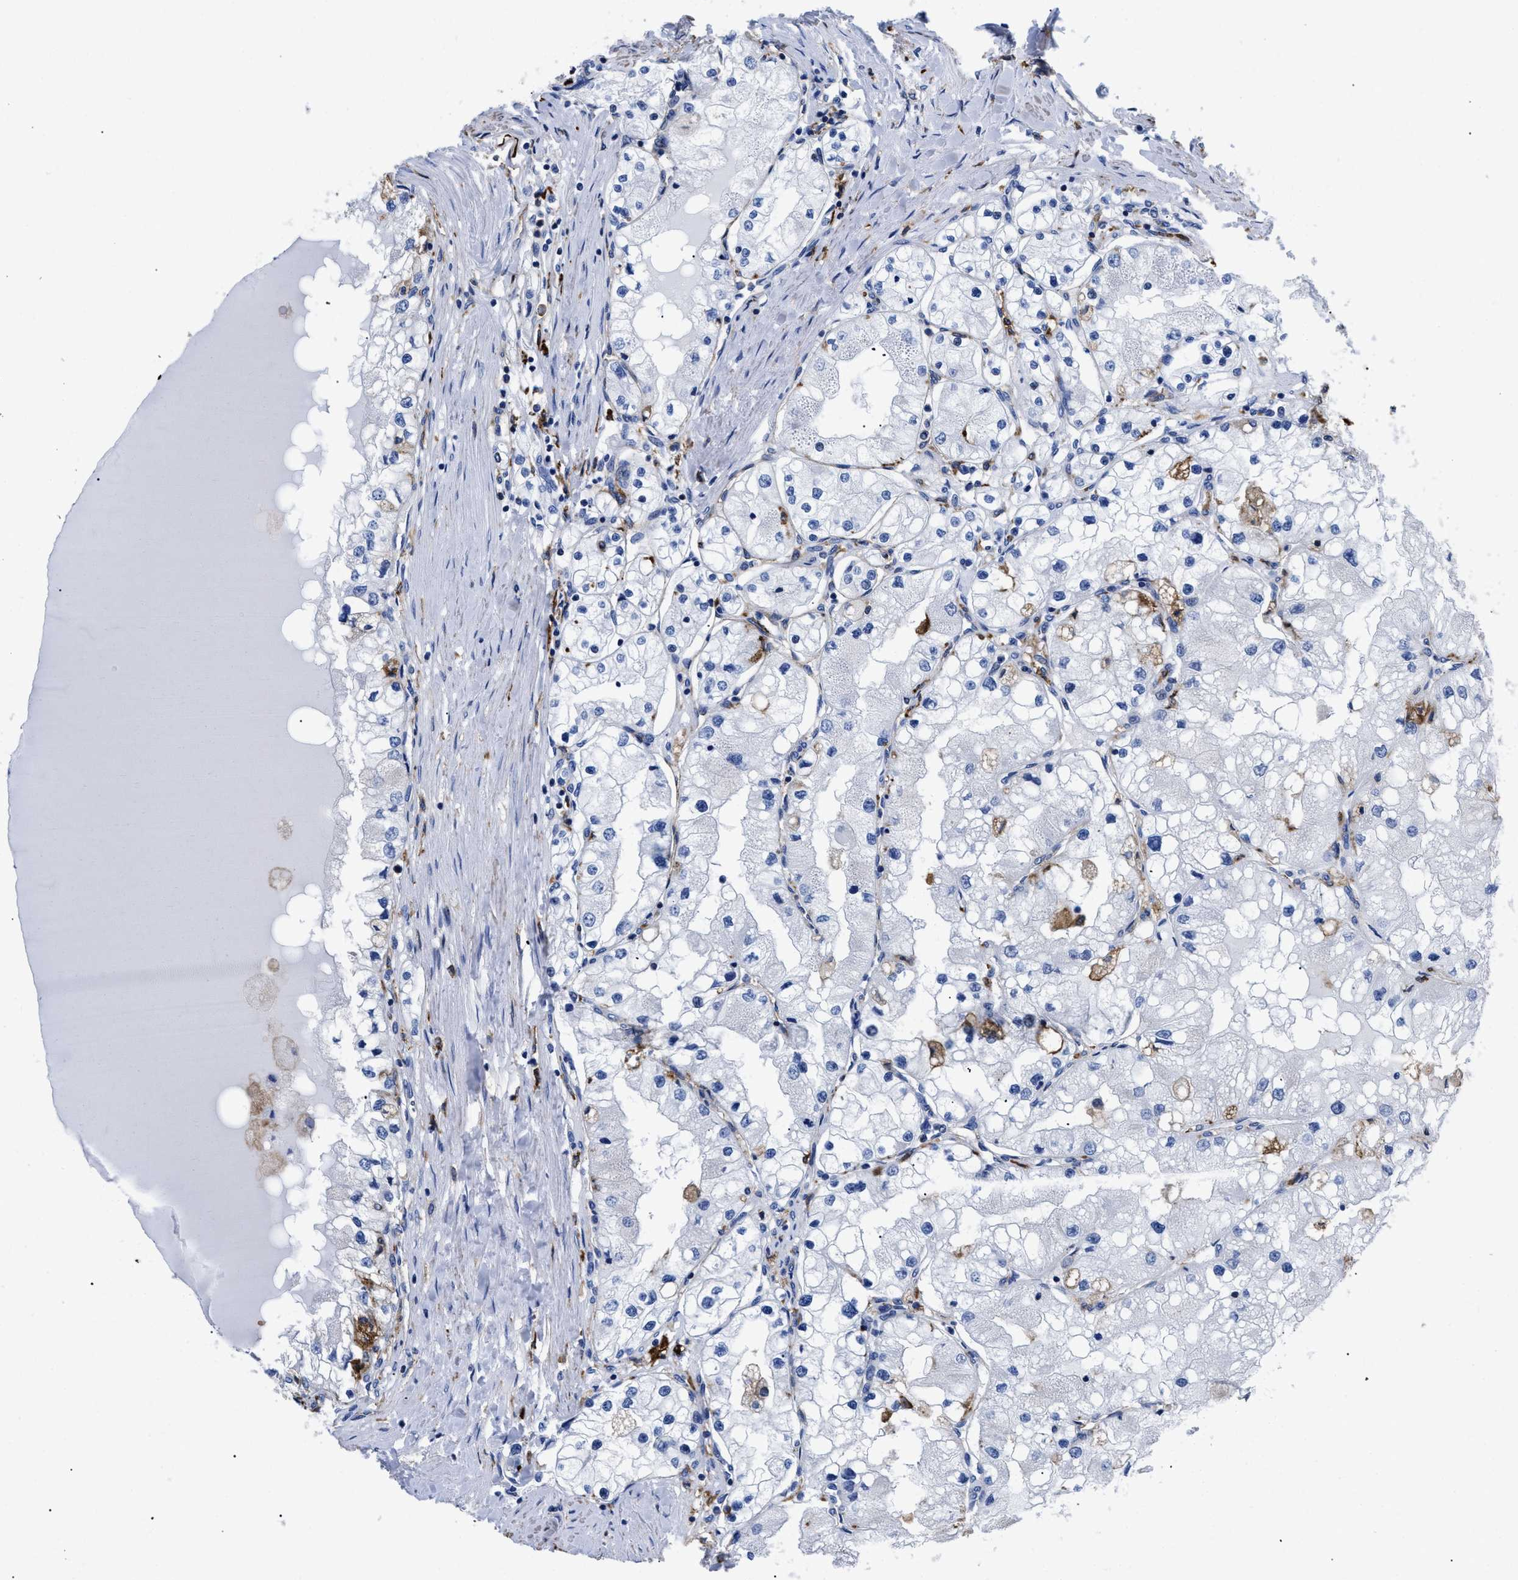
{"staining": {"intensity": "negative", "quantity": "none", "location": "none"}, "tissue": "renal cancer", "cell_type": "Tumor cells", "image_type": "cancer", "snomed": [{"axis": "morphology", "description": "Adenocarcinoma, NOS"}, {"axis": "topography", "description": "Kidney"}], "caption": "Immunohistochemistry micrograph of neoplastic tissue: renal cancer (adenocarcinoma) stained with DAB (3,3'-diaminobenzidine) shows no significant protein positivity in tumor cells.", "gene": "HLA-DPA1", "patient": {"sex": "male", "age": 68}}